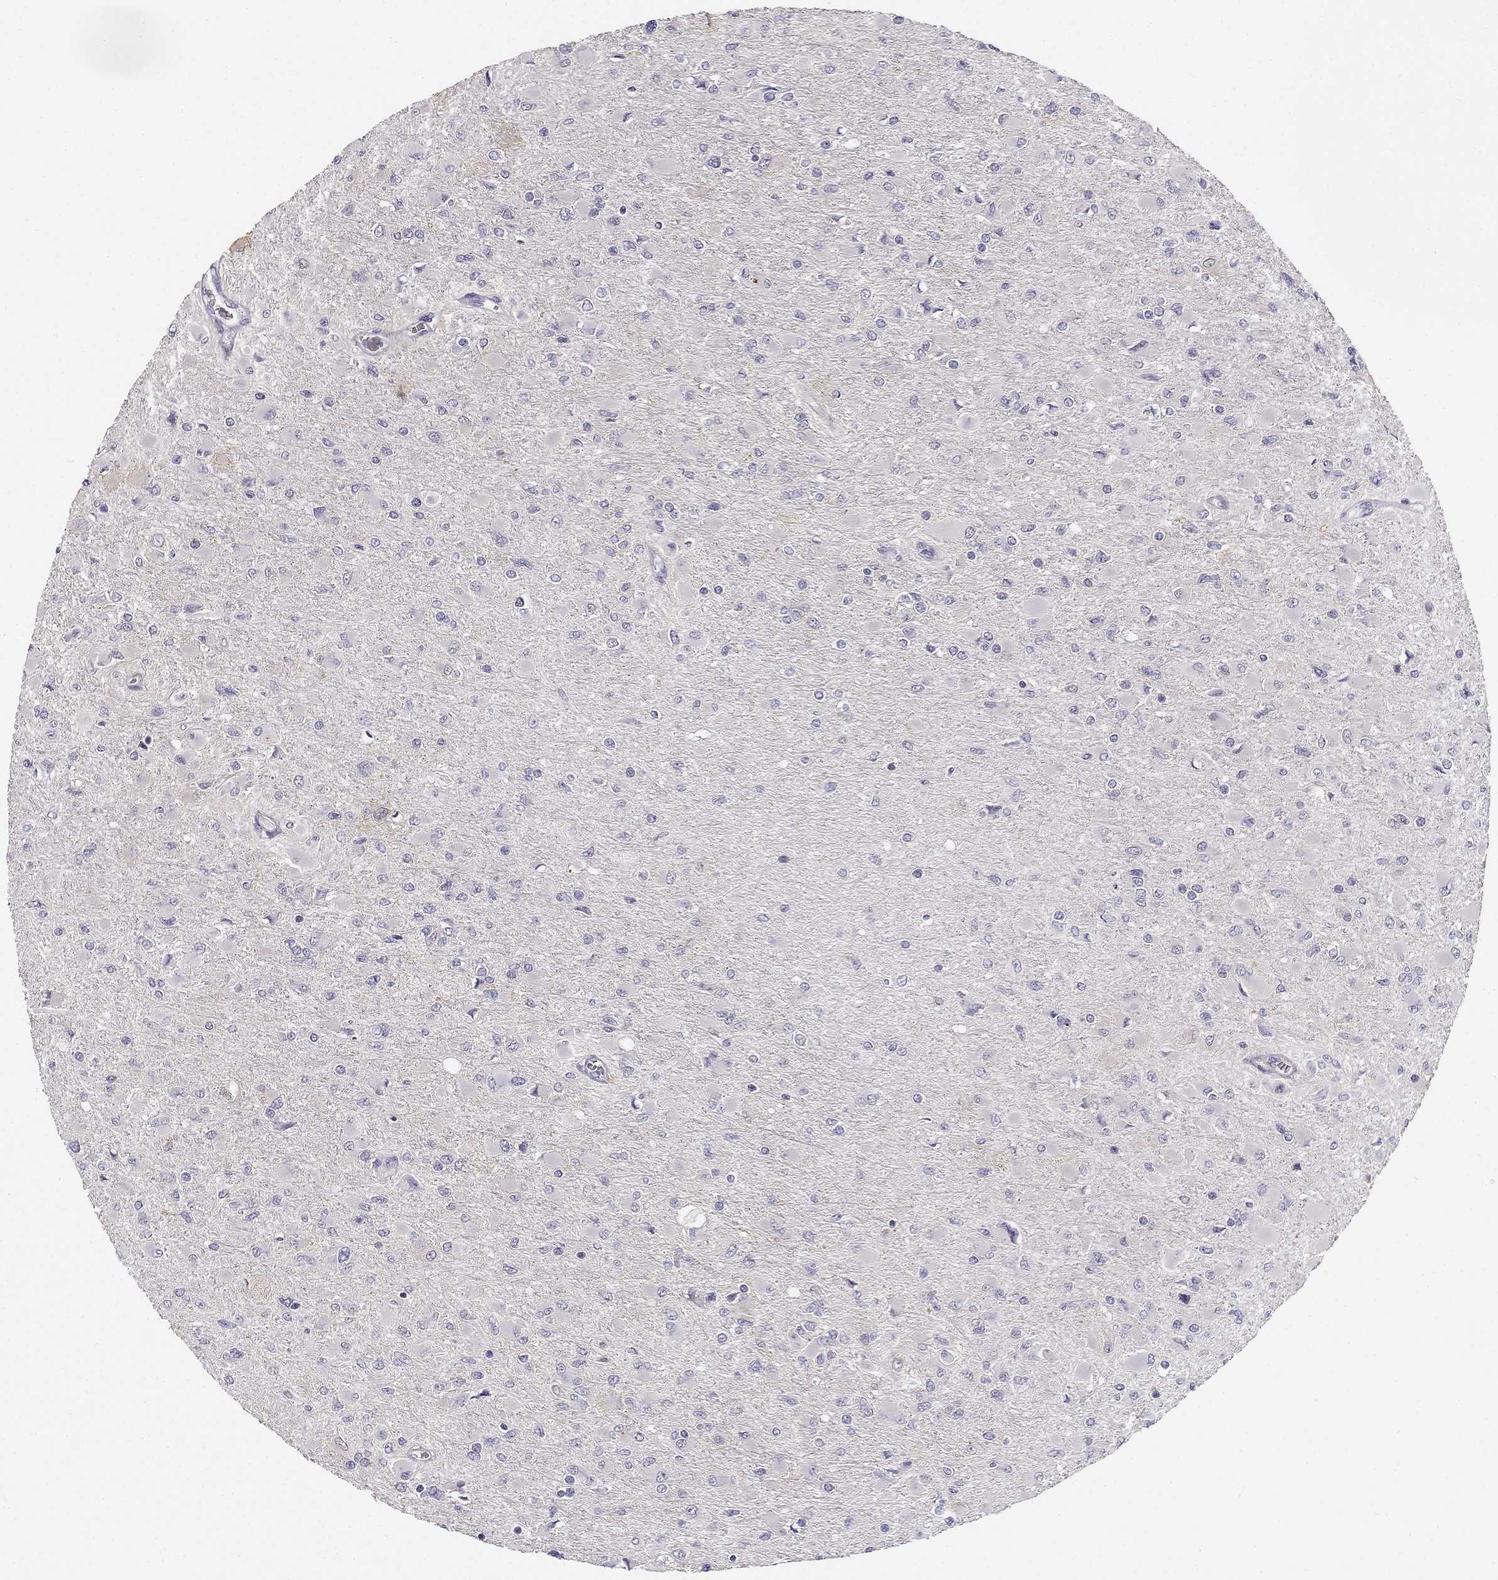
{"staining": {"intensity": "negative", "quantity": "none", "location": "none"}, "tissue": "glioma", "cell_type": "Tumor cells", "image_type": "cancer", "snomed": [{"axis": "morphology", "description": "Glioma, malignant, High grade"}, {"axis": "topography", "description": "Cerebral cortex"}], "caption": "This is a micrograph of immunohistochemistry (IHC) staining of high-grade glioma (malignant), which shows no expression in tumor cells.", "gene": "CNR1", "patient": {"sex": "female", "age": 36}}